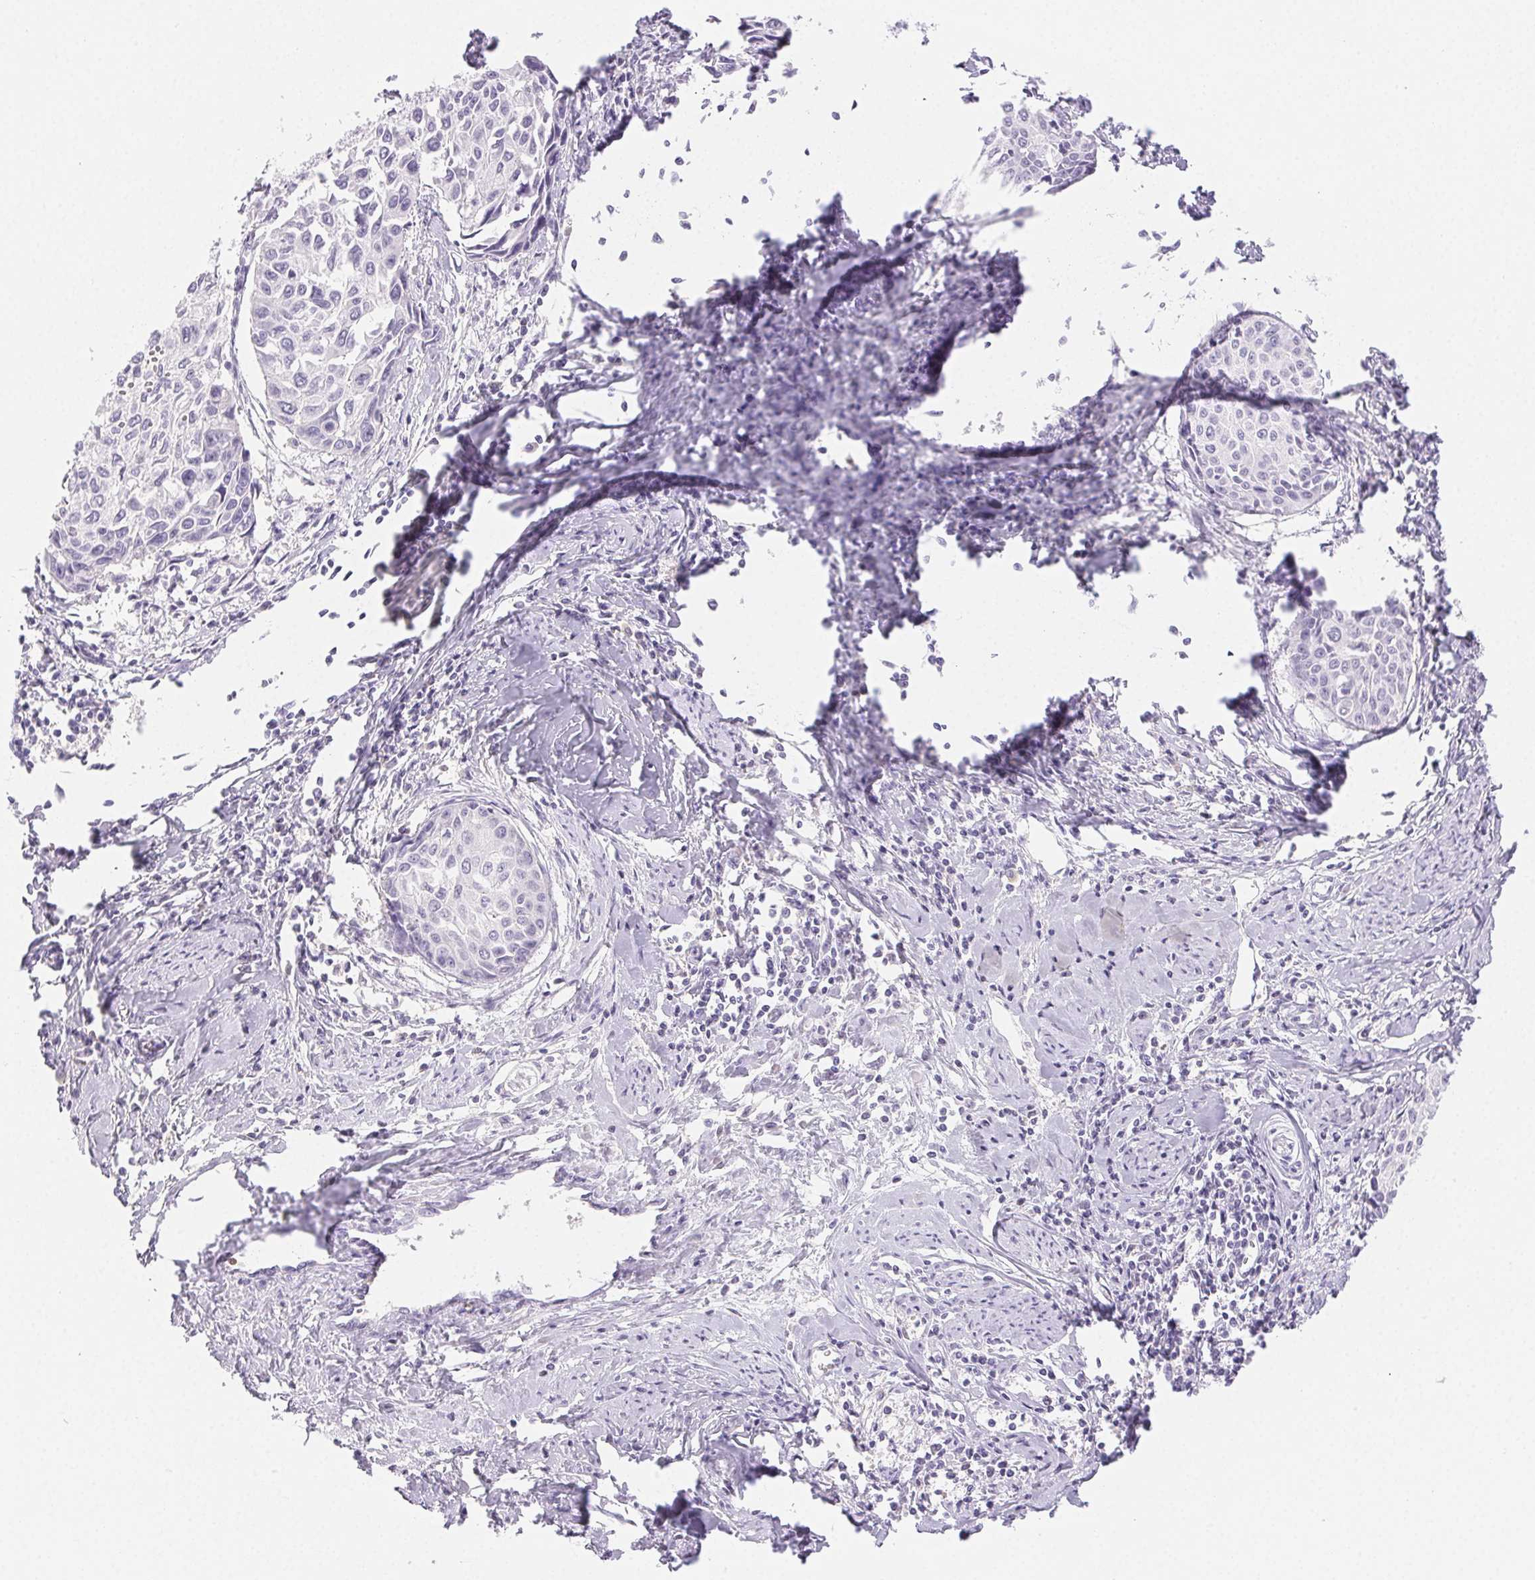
{"staining": {"intensity": "negative", "quantity": "none", "location": "none"}, "tissue": "cervical cancer", "cell_type": "Tumor cells", "image_type": "cancer", "snomed": [{"axis": "morphology", "description": "Squamous cell carcinoma, NOS"}, {"axis": "topography", "description": "Cervix"}], "caption": "Squamous cell carcinoma (cervical) was stained to show a protein in brown. There is no significant positivity in tumor cells.", "gene": "PADI4", "patient": {"sex": "female", "age": 50}}